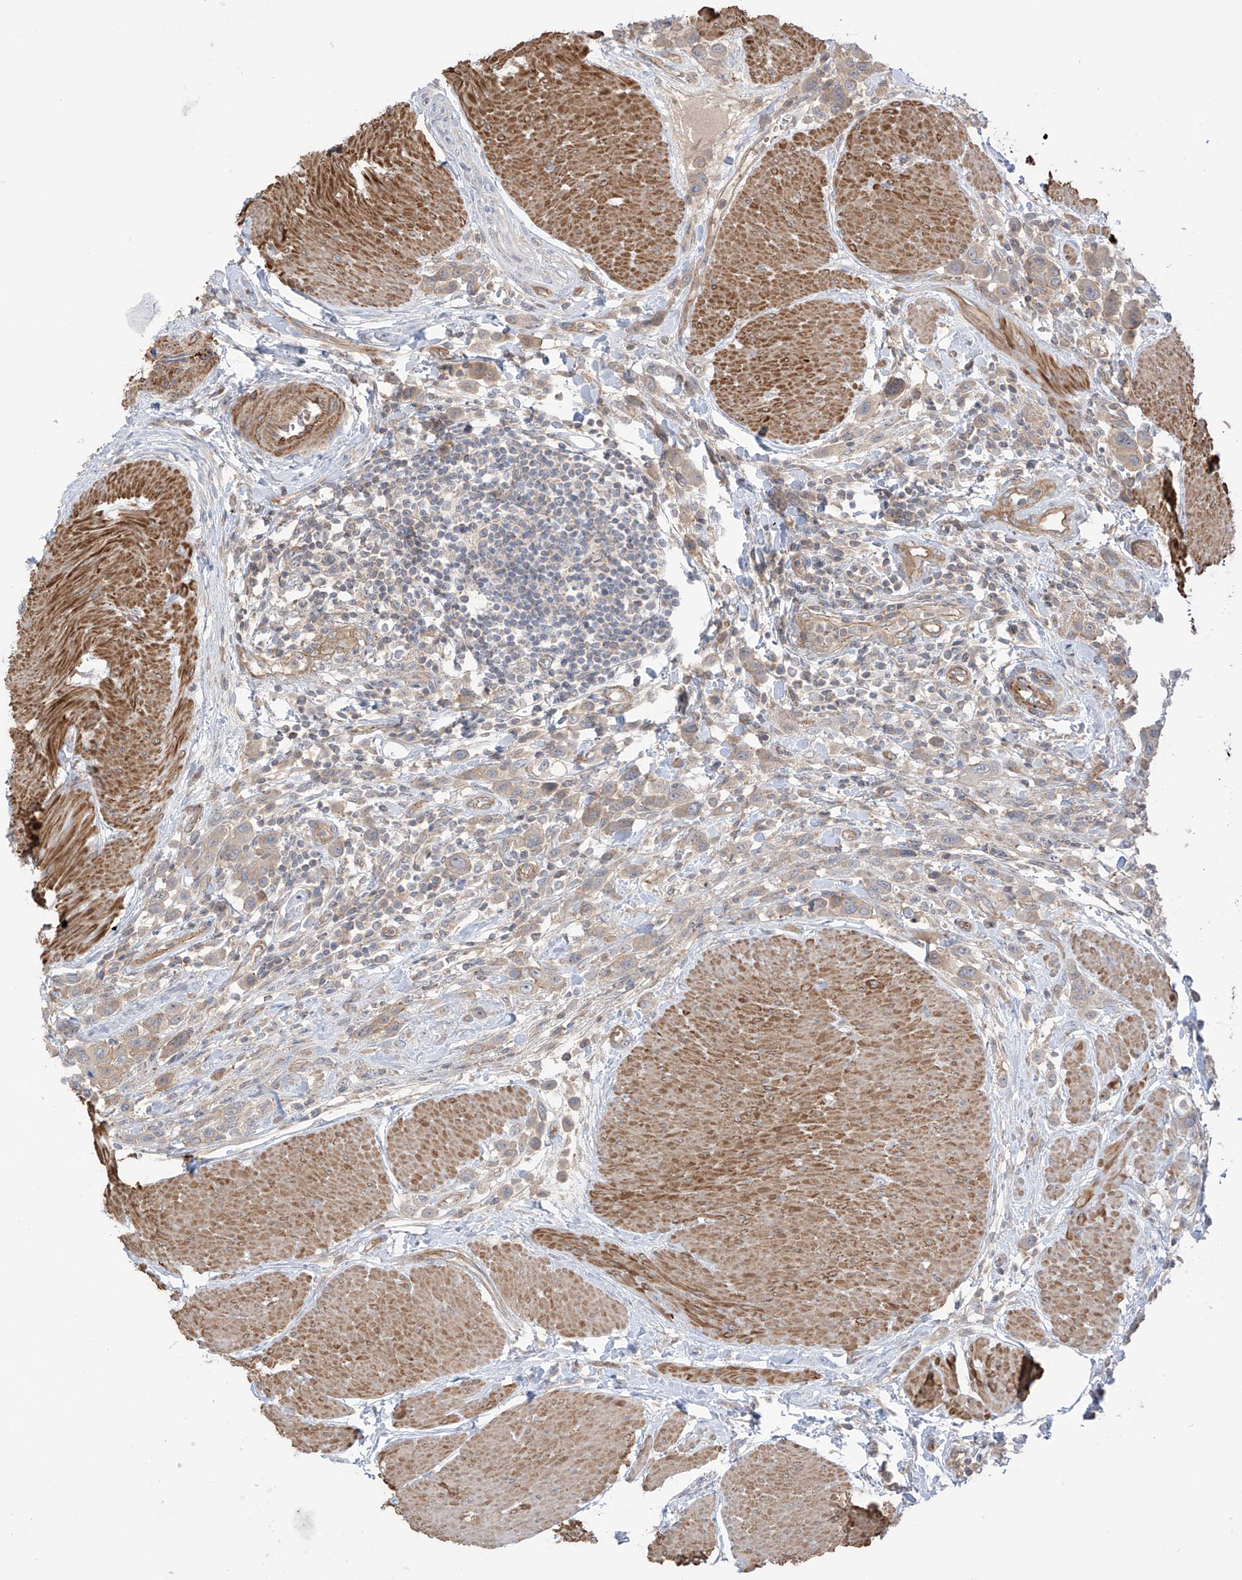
{"staining": {"intensity": "weak", "quantity": ">75%", "location": "cytoplasmic/membranous"}, "tissue": "urothelial cancer", "cell_type": "Tumor cells", "image_type": "cancer", "snomed": [{"axis": "morphology", "description": "Urothelial carcinoma, High grade"}, {"axis": "topography", "description": "Urinary bladder"}], "caption": "Human urothelial cancer stained for a protein (brown) reveals weak cytoplasmic/membranous positive expression in approximately >75% of tumor cells.", "gene": "TRMU", "patient": {"sex": "male", "age": 50}}